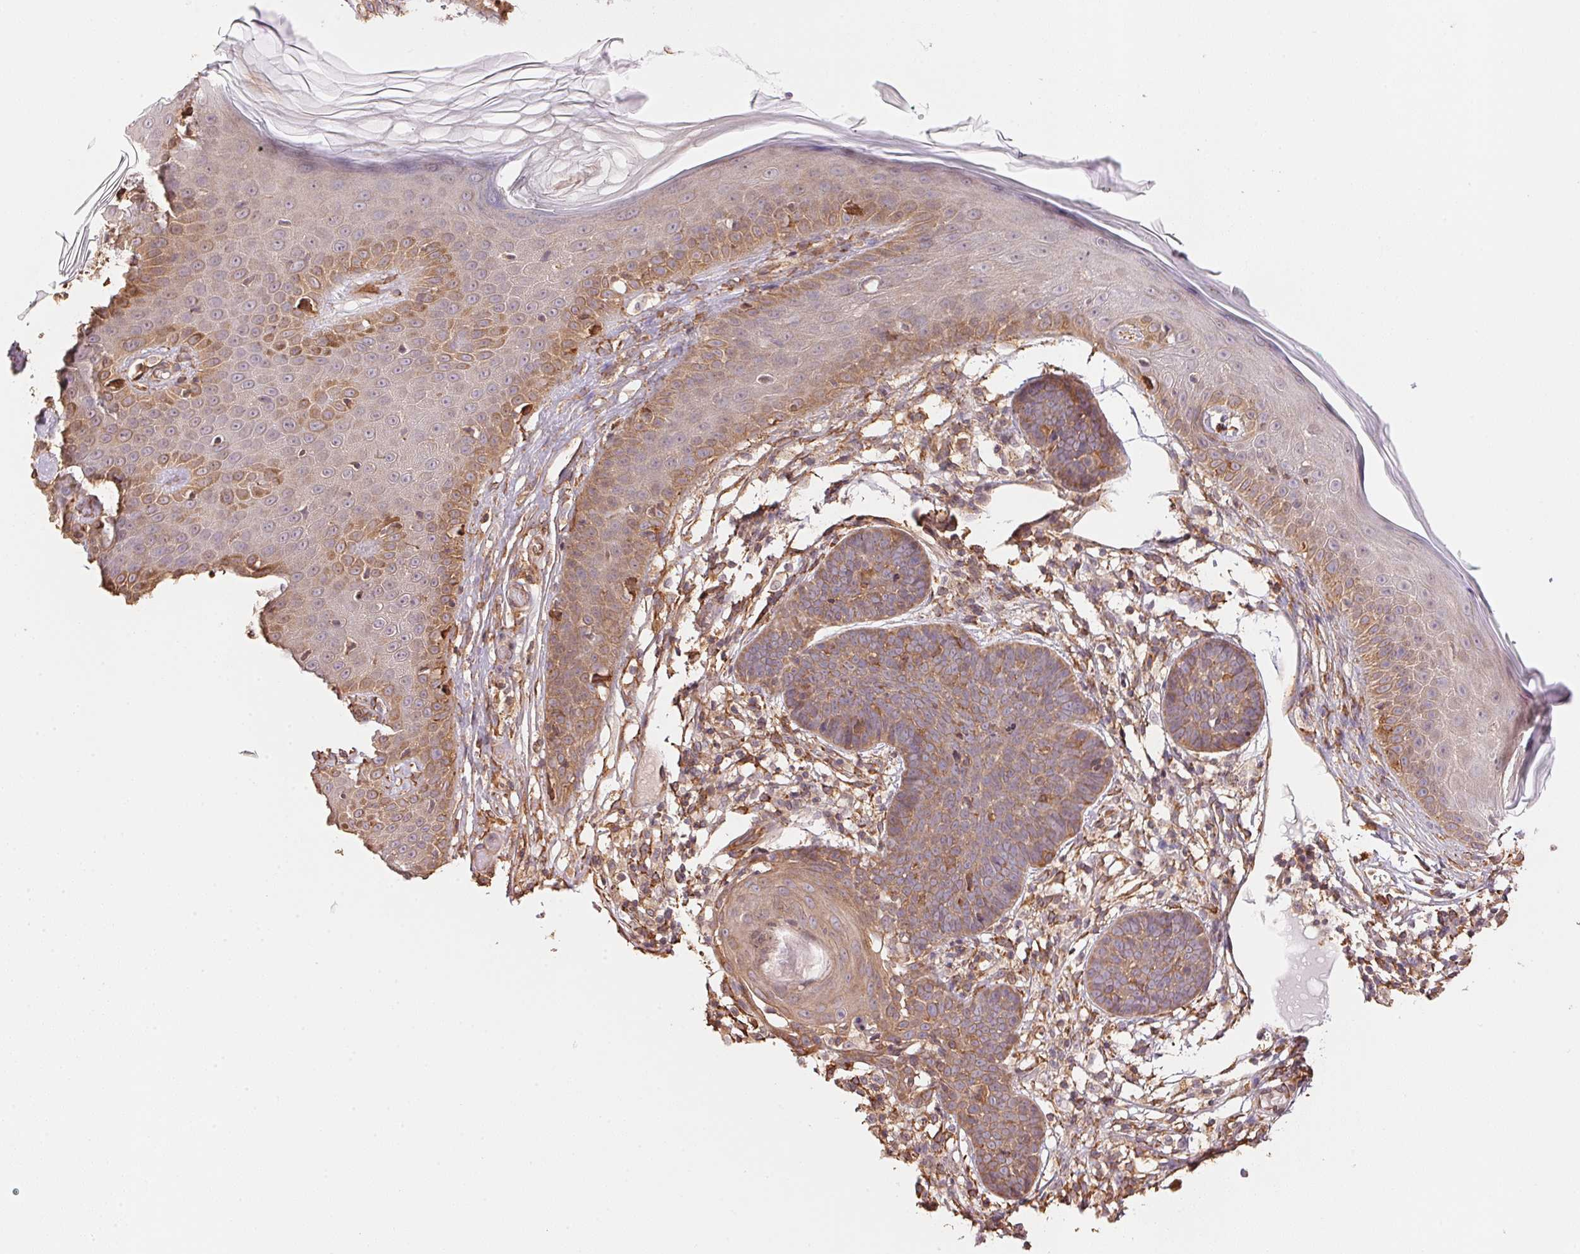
{"staining": {"intensity": "weak", "quantity": ">75%", "location": "cytoplasmic/membranous"}, "tissue": "skin cancer", "cell_type": "Tumor cells", "image_type": "cancer", "snomed": [{"axis": "morphology", "description": "Basal cell carcinoma"}, {"axis": "topography", "description": "Skin"}], "caption": "IHC histopathology image of skin cancer stained for a protein (brown), which exhibits low levels of weak cytoplasmic/membranous staining in about >75% of tumor cells.", "gene": "C6orf163", "patient": {"sex": "male", "age": 85}}